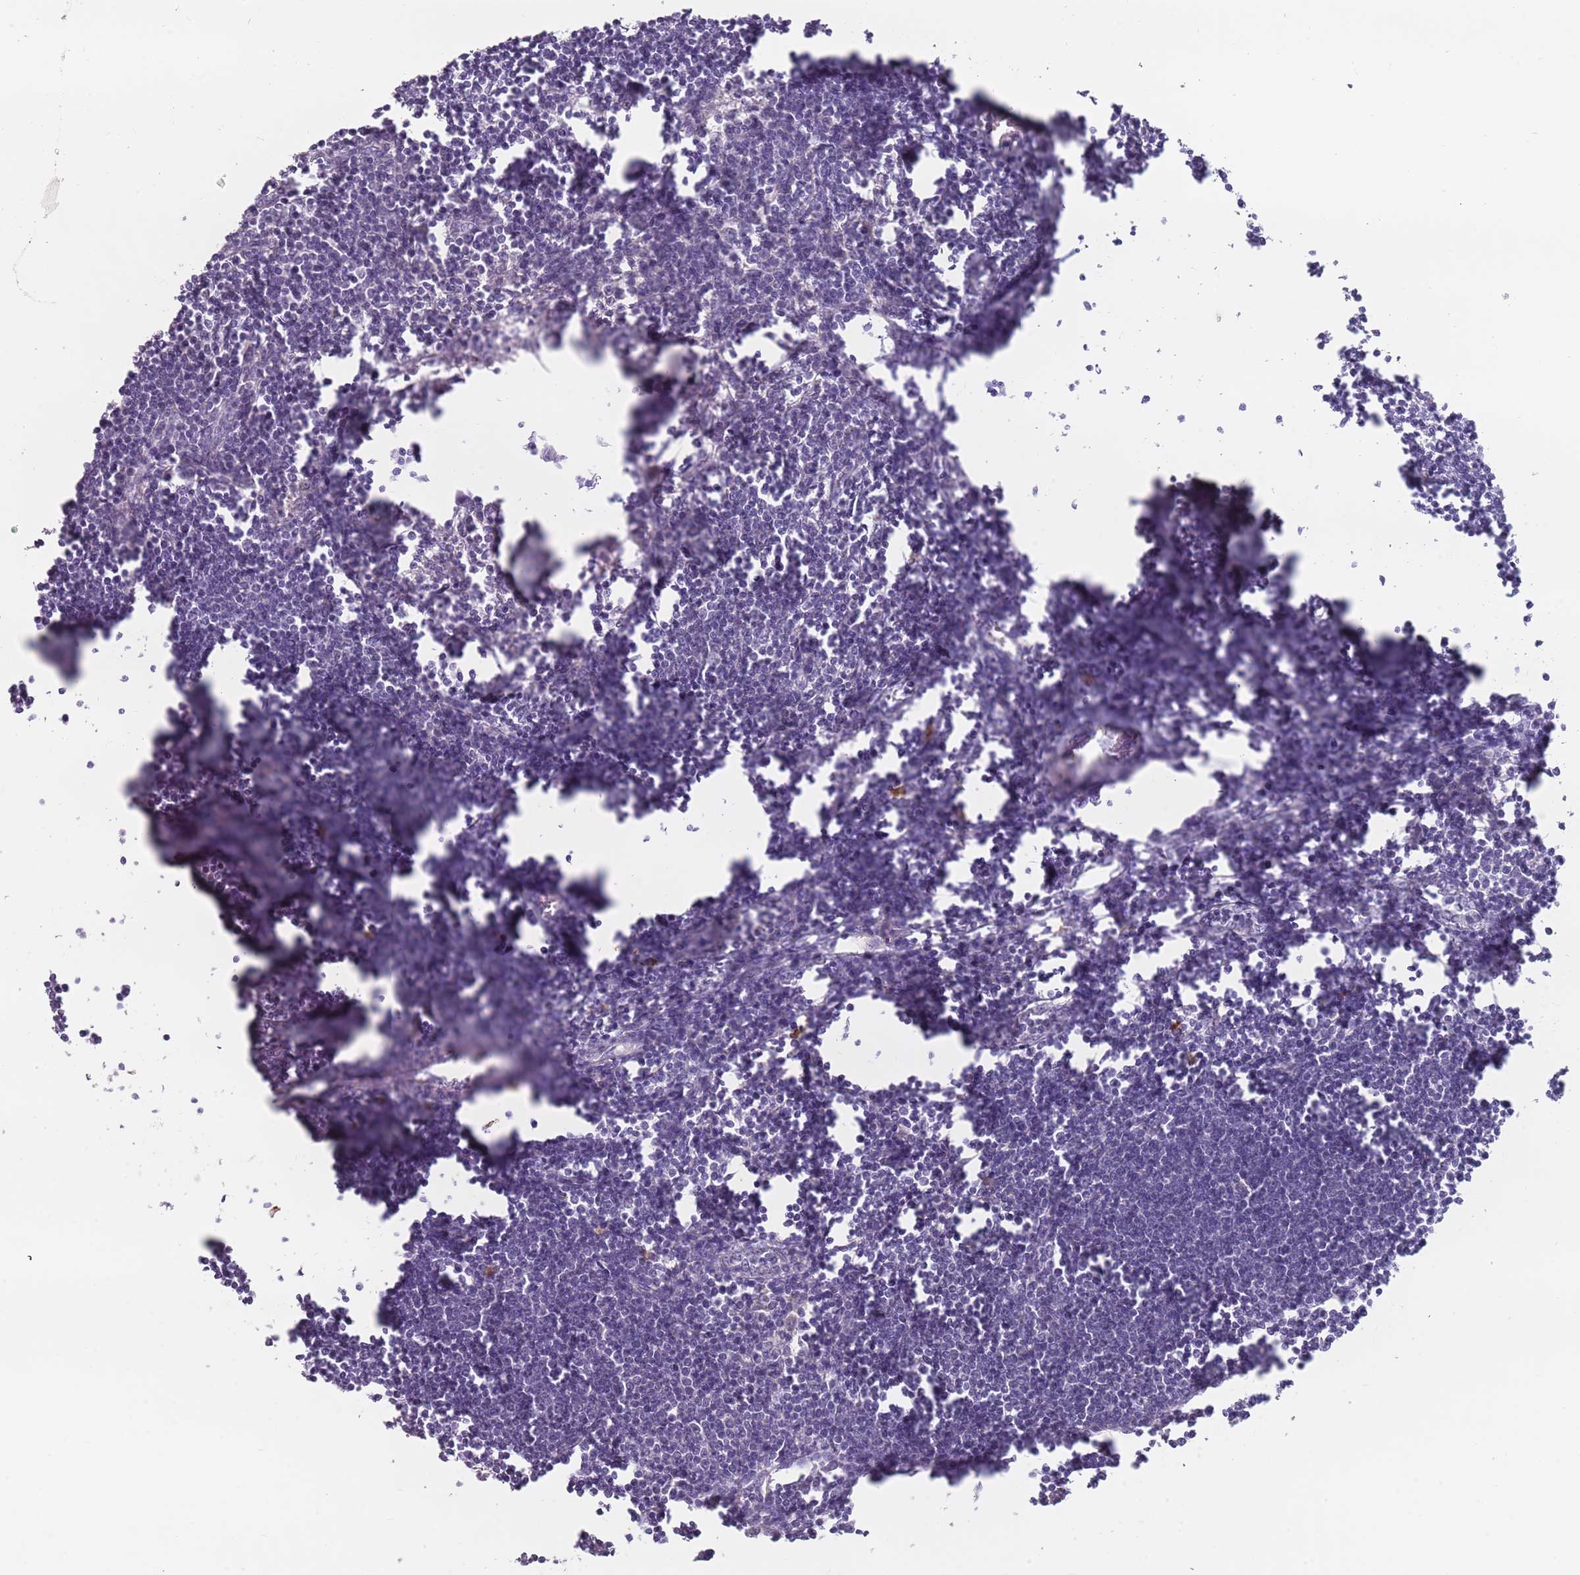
{"staining": {"intensity": "negative", "quantity": "none", "location": "none"}, "tissue": "lymph node", "cell_type": "Germinal center cells", "image_type": "normal", "snomed": [{"axis": "morphology", "description": "Normal tissue, NOS"}, {"axis": "morphology", "description": "Malignant melanoma, Metastatic site"}, {"axis": "topography", "description": "Lymph node"}], "caption": "This is a photomicrograph of immunohistochemistry (IHC) staining of normal lymph node, which shows no staining in germinal center cells. The staining was performed using DAB to visualize the protein expression in brown, while the nuclei were stained in blue with hematoxylin (Magnification: 20x).", "gene": "DDX4", "patient": {"sex": "male", "age": 41}}